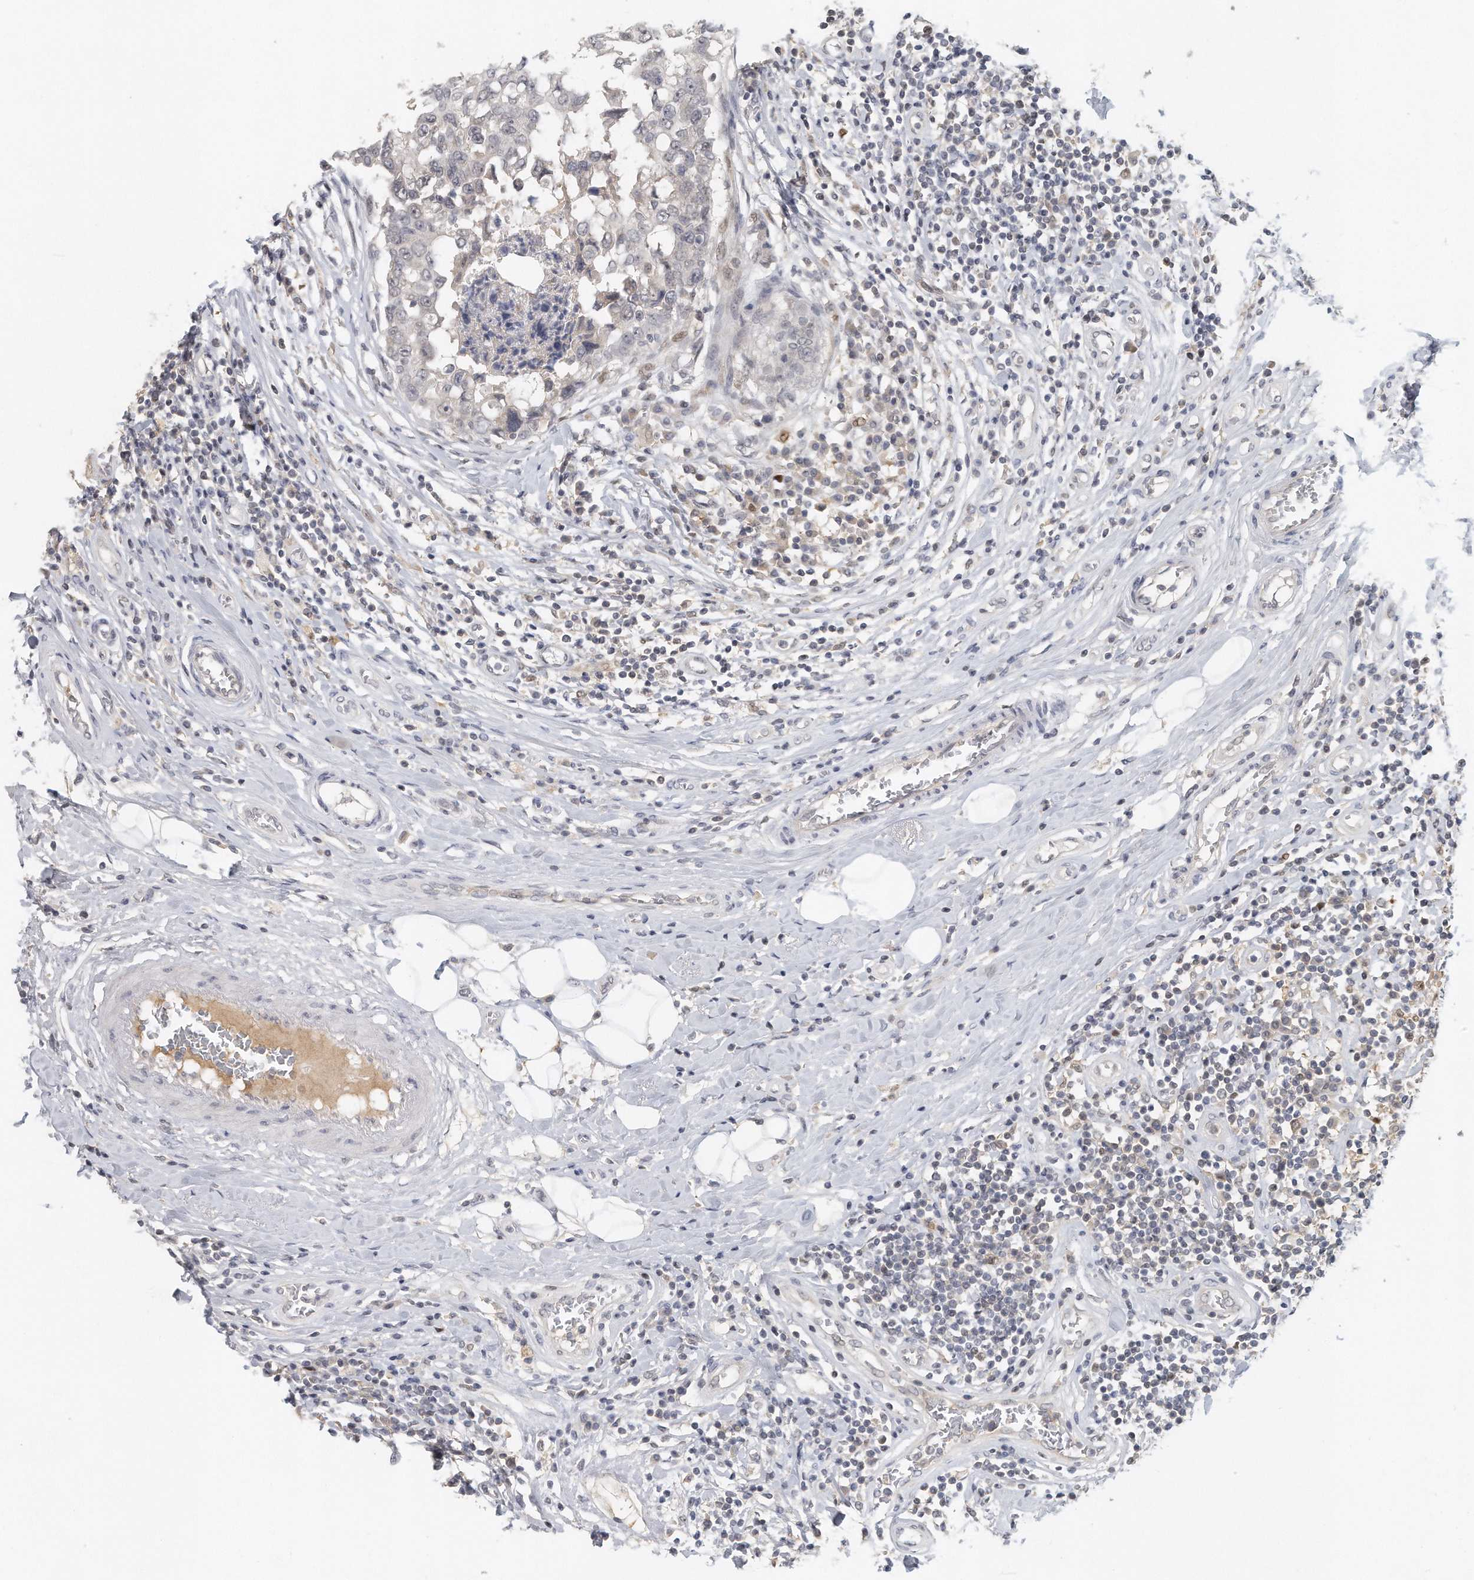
{"staining": {"intensity": "negative", "quantity": "none", "location": "none"}, "tissue": "breast cancer", "cell_type": "Tumor cells", "image_type": "cancer", "snomed": [{"axis": "morphology", "description": "Duct carcinoma"}, {"axis": "topography", "description": "Breast"}], "caption": "A high-resolution histopathology image shows immunohistochemistry (IHC) staining of breast cancer, which displays no significant expression in tumor cells.", "gene": "DDX43", "patient": {"sex": "female", "age": 27}}